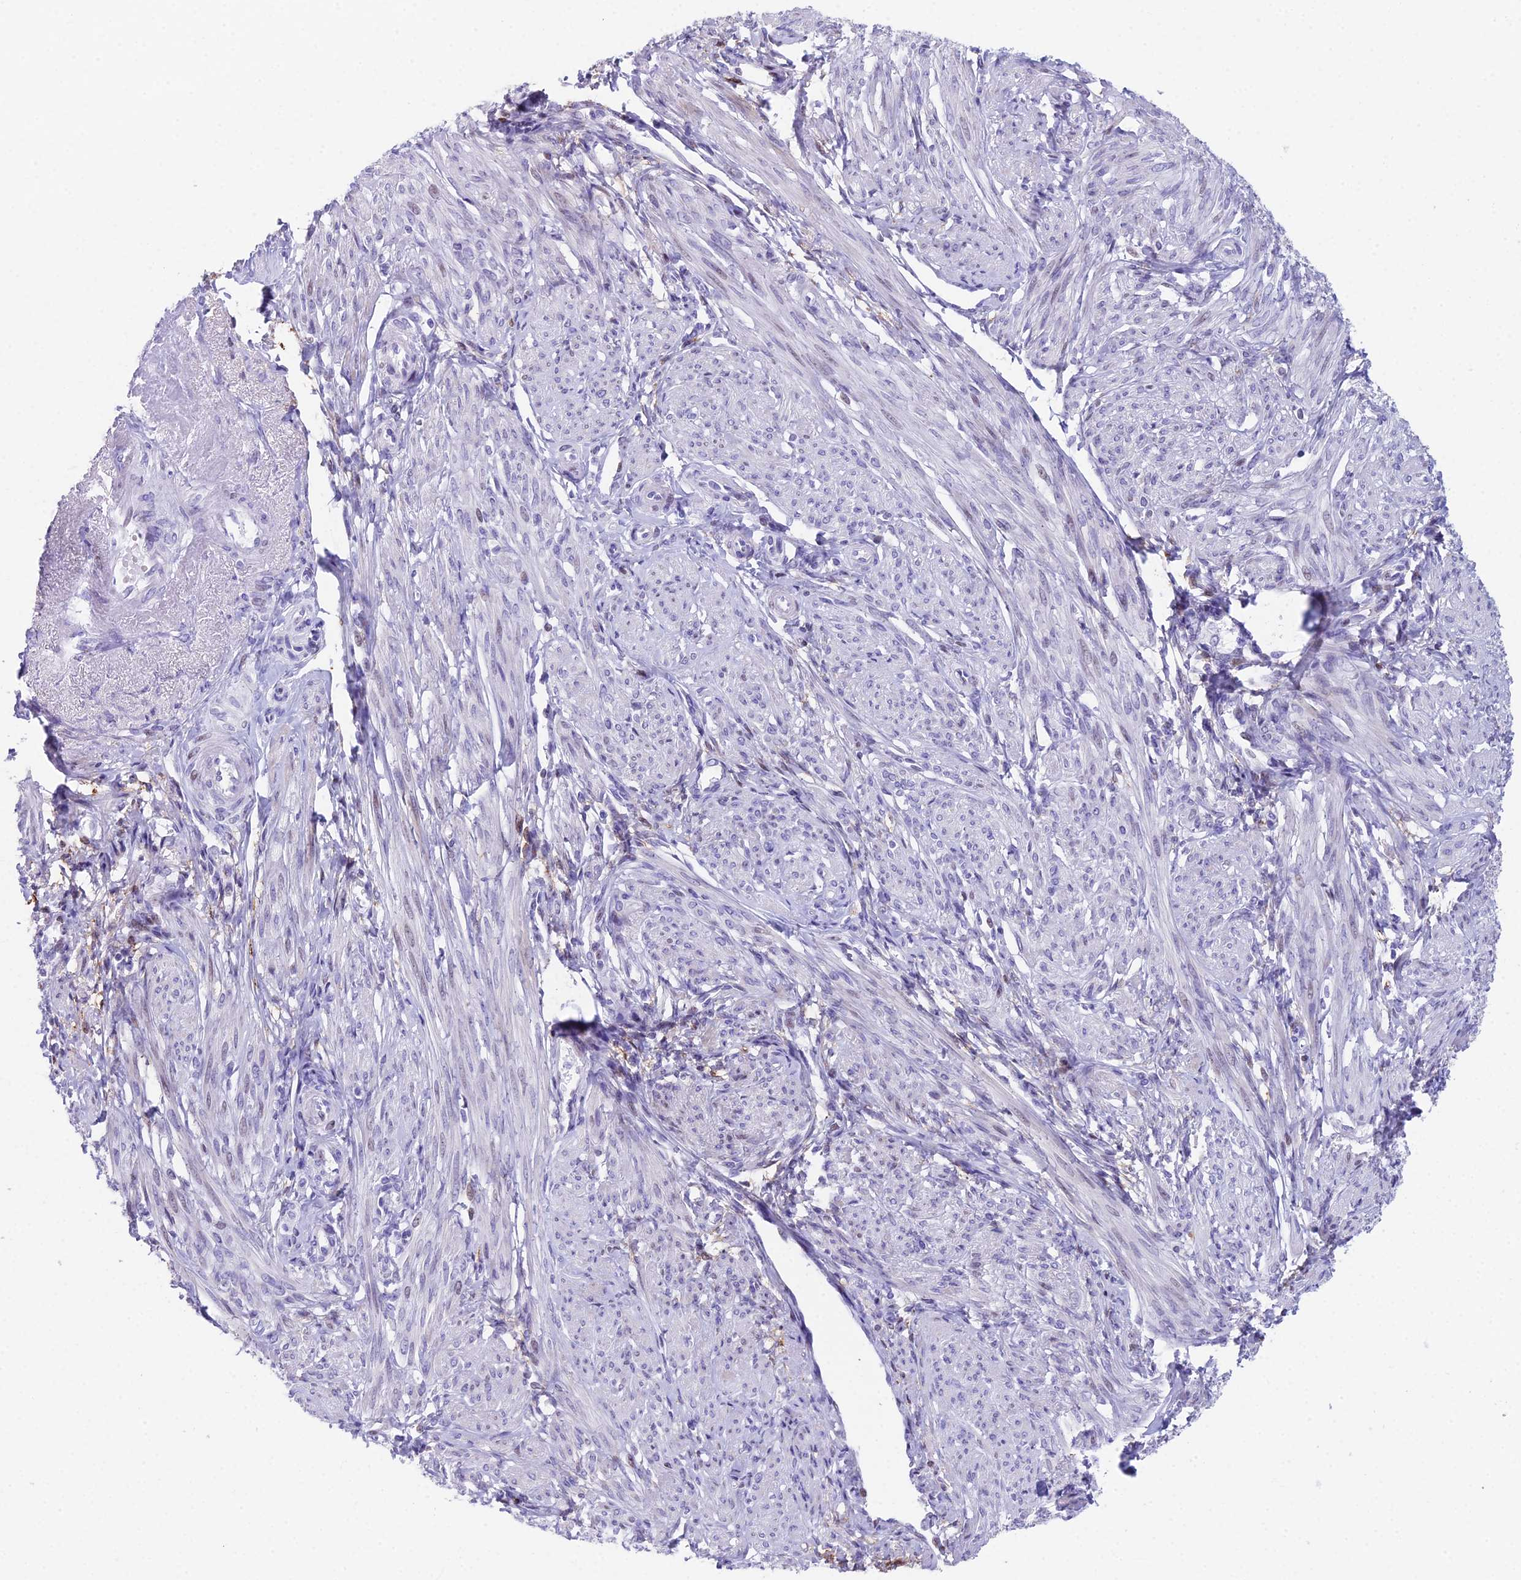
{"staining": {"intensity": "negative", "quantity": "none", "location": "none"}, "tissue": "smooth muscle", "cell_type": "Smooth muscle cells", "image_type": "normal", "snomed": [{"axis": "morphology", "description": "Normal tissue, NOS"}, {"axis": "topography", "description": "Smooth muscle"}], "caption": "Micrograph shows no significant protein expression in smooth muscle cells of unremarkable smooth muscle.", "gene": "CC2D2A", "patient": {"sex": "female", "age": 39}}